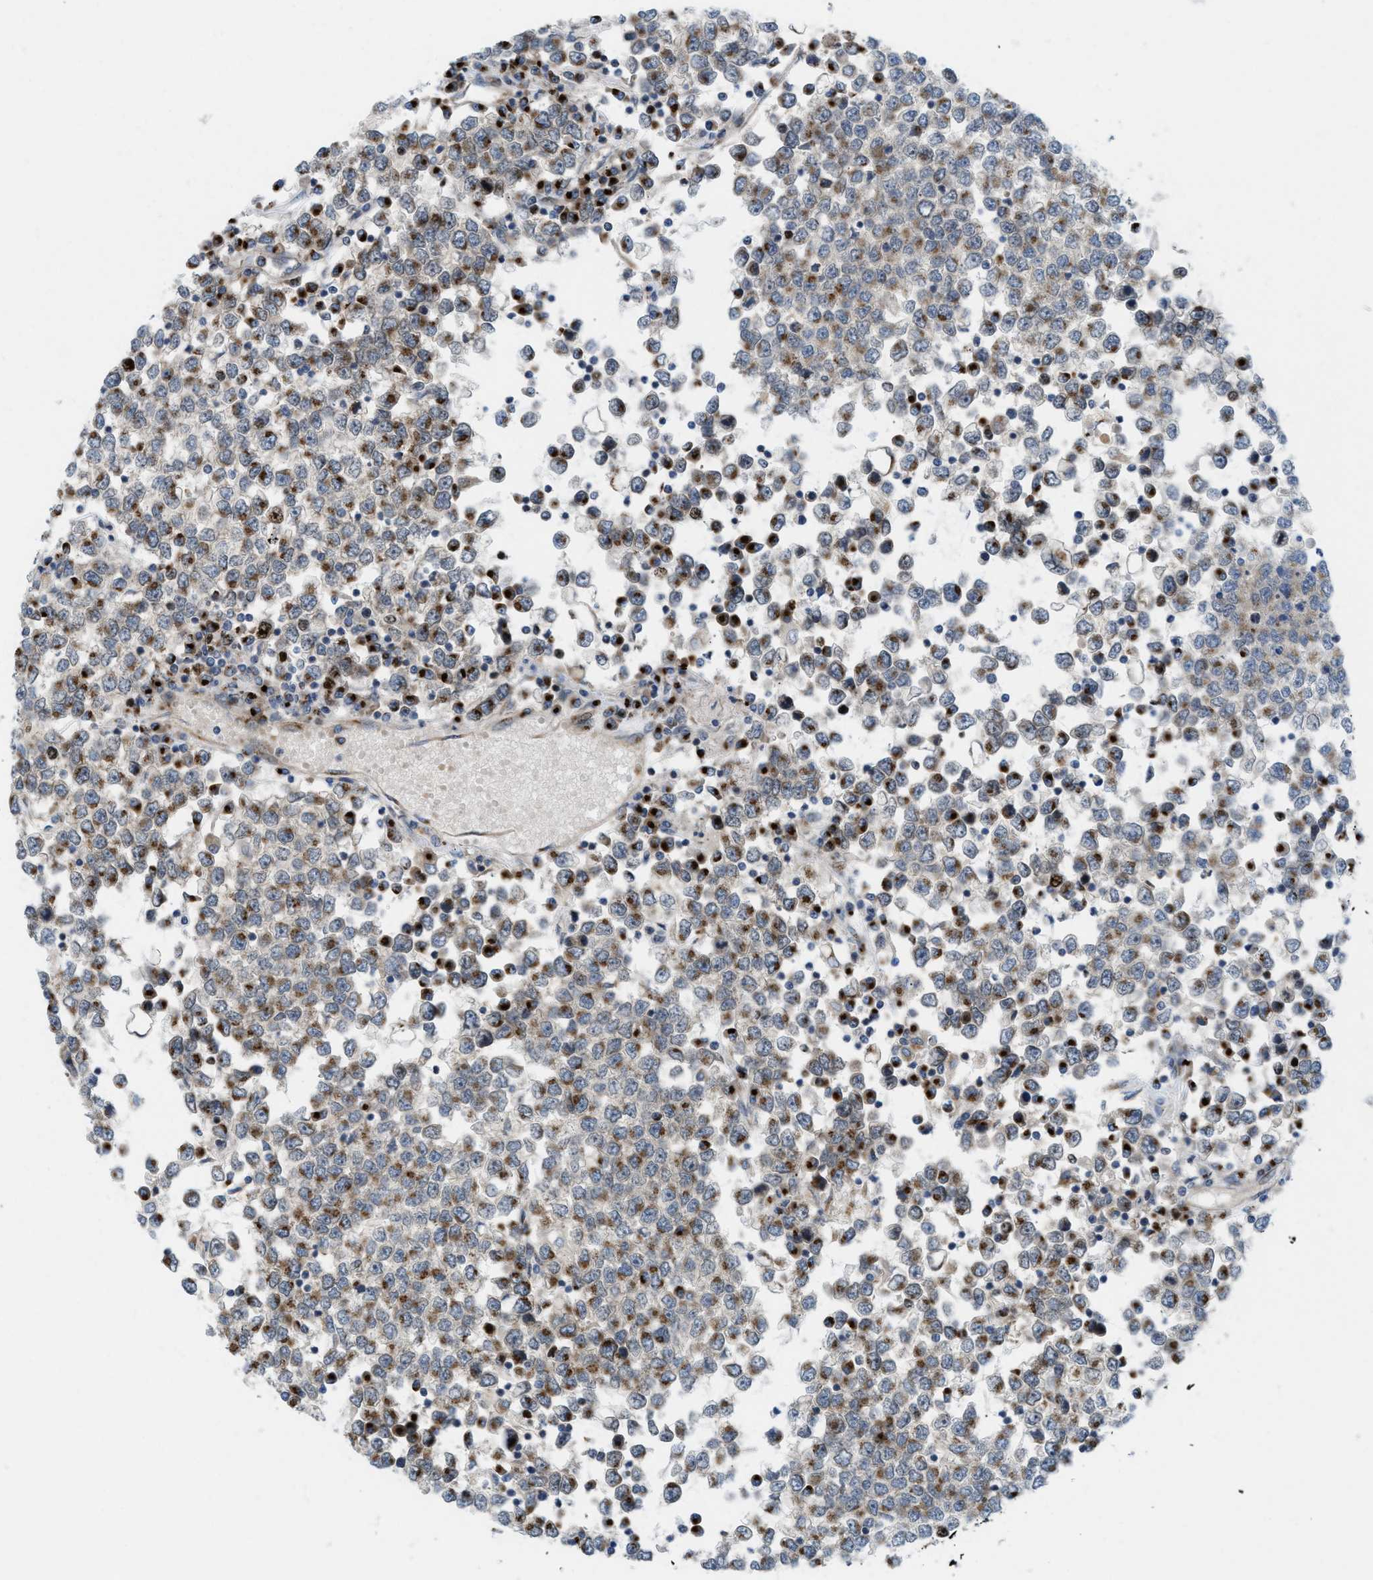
{"staining": {"intensity": "weak", "quantity": ">75%", "location": "cytoplasmic/membranous"}, "tissue": "testis cancer", "cell_type": "Tumor cells", "image_type": "cancer", "snomed": [{"axis": "morphology", "description": "Seminoma, NOS"}, {"axis": "topography", "description": "Testis"}], "caption": "Immunohistochemical staining of testis cancer (seminoma) reveals weak cytoplasmic/membranous protein staining in about >75% of tumor cells.", "gene": "SLC38A10", "patient": {"sex": "male", "age": 65}}